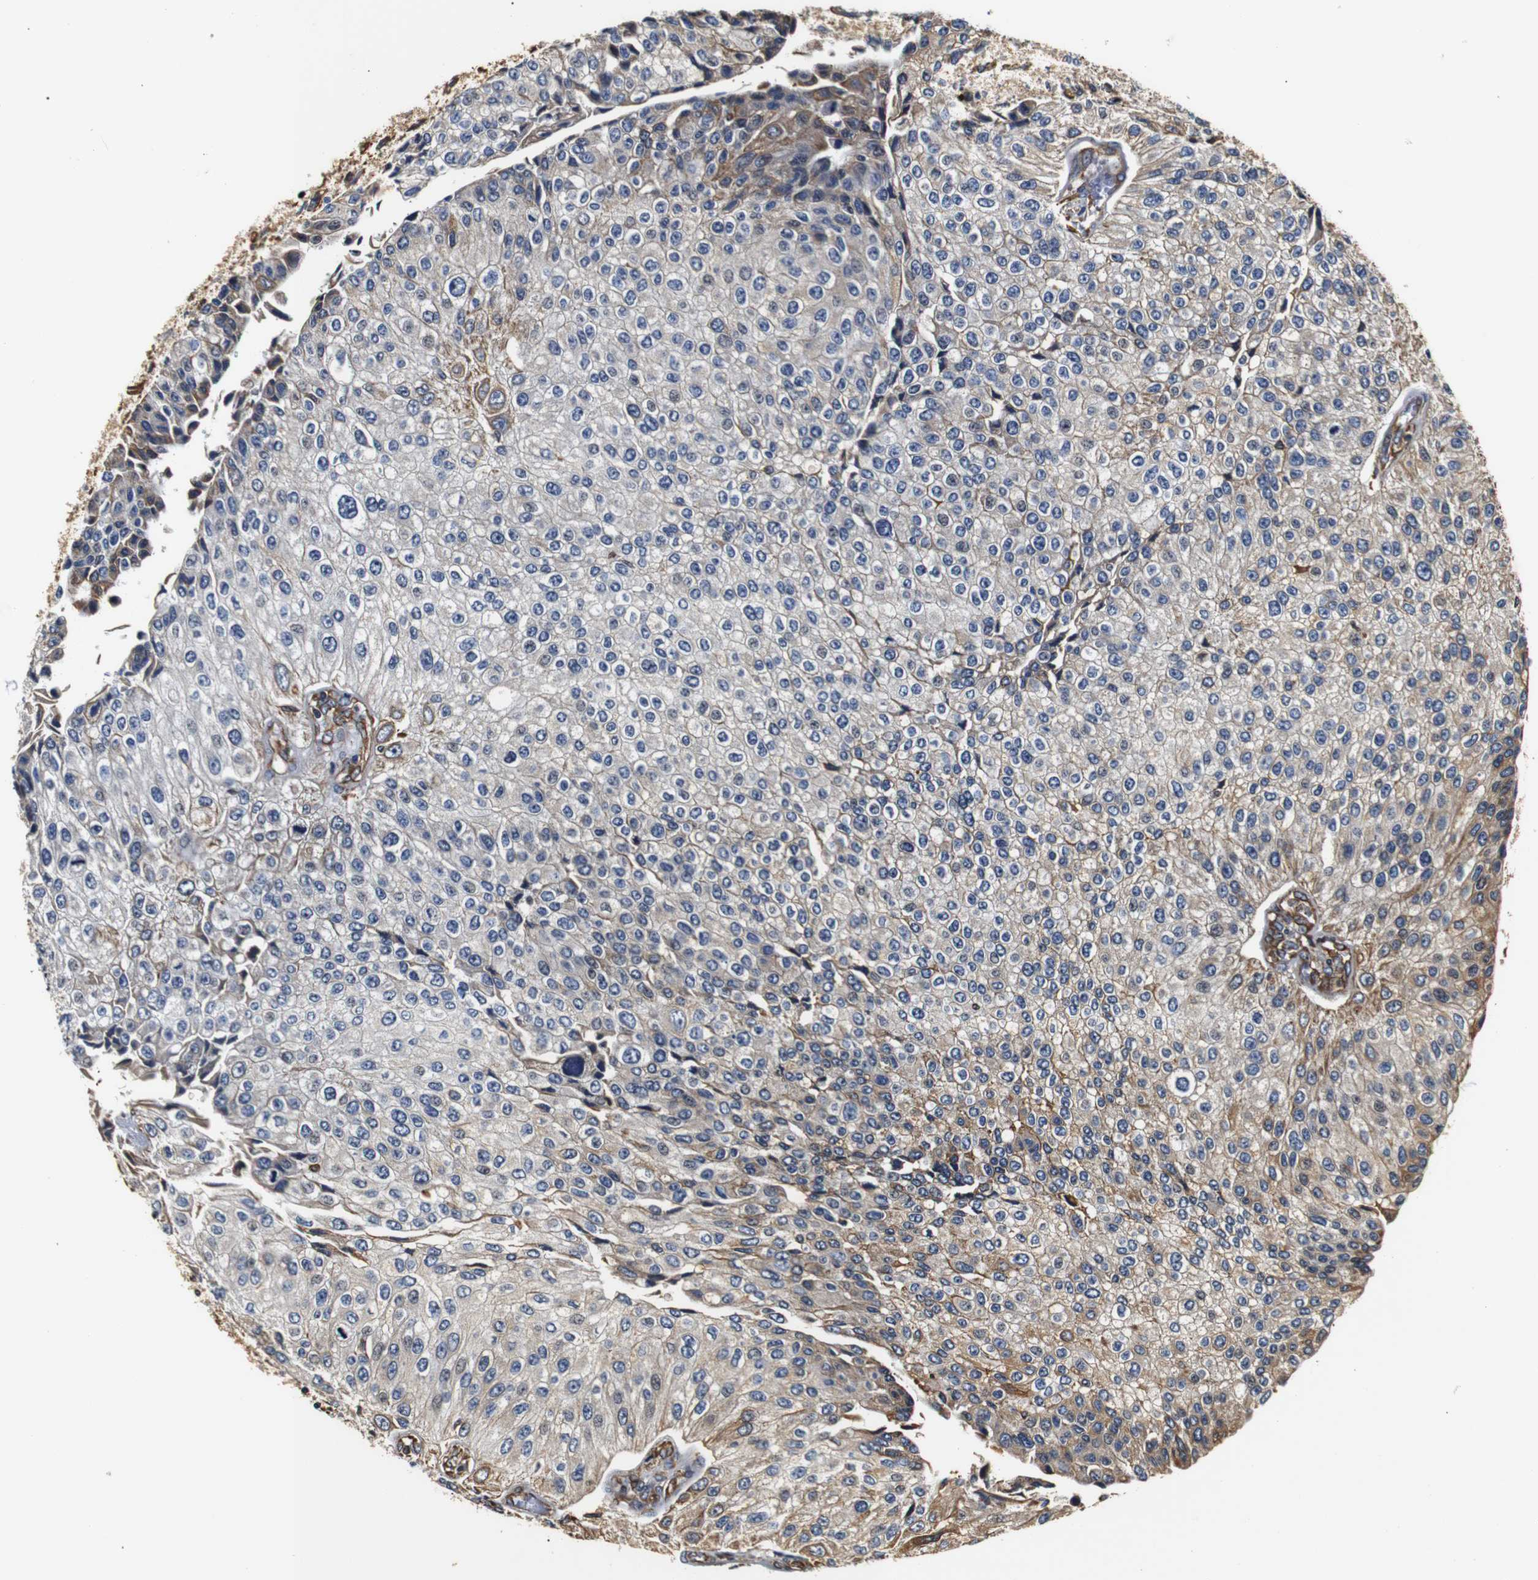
{"staining": {"intensity": "moderate", "quantity": "<25%", "location": "cytoplasmic/membranous"}, "tissue": "urothelial cancer", "cell_type": "Tumor cells", "image_type": "cancer", "snomed": [{"axis": "morphology", "description": "Urothelial carcinoma, High grade"}, {"axis": "topography", "description": "Kidney"}, {"axis": "topography", "description": "Urinary bladder"}], "caption": "IHC staining of urothelial cancer, which shows low levels of moderate cytoplasmic/membranous staining in approximately <25% of tumor cells indicating moderate cytoplasmic/membranous protein staining. The staining was performed using DAB (brown) for protein detection and nuclei were counterstained in hematoxylin (blue).", "gene": "HHIP", "patient": {"sex": "male", "age": 77}}